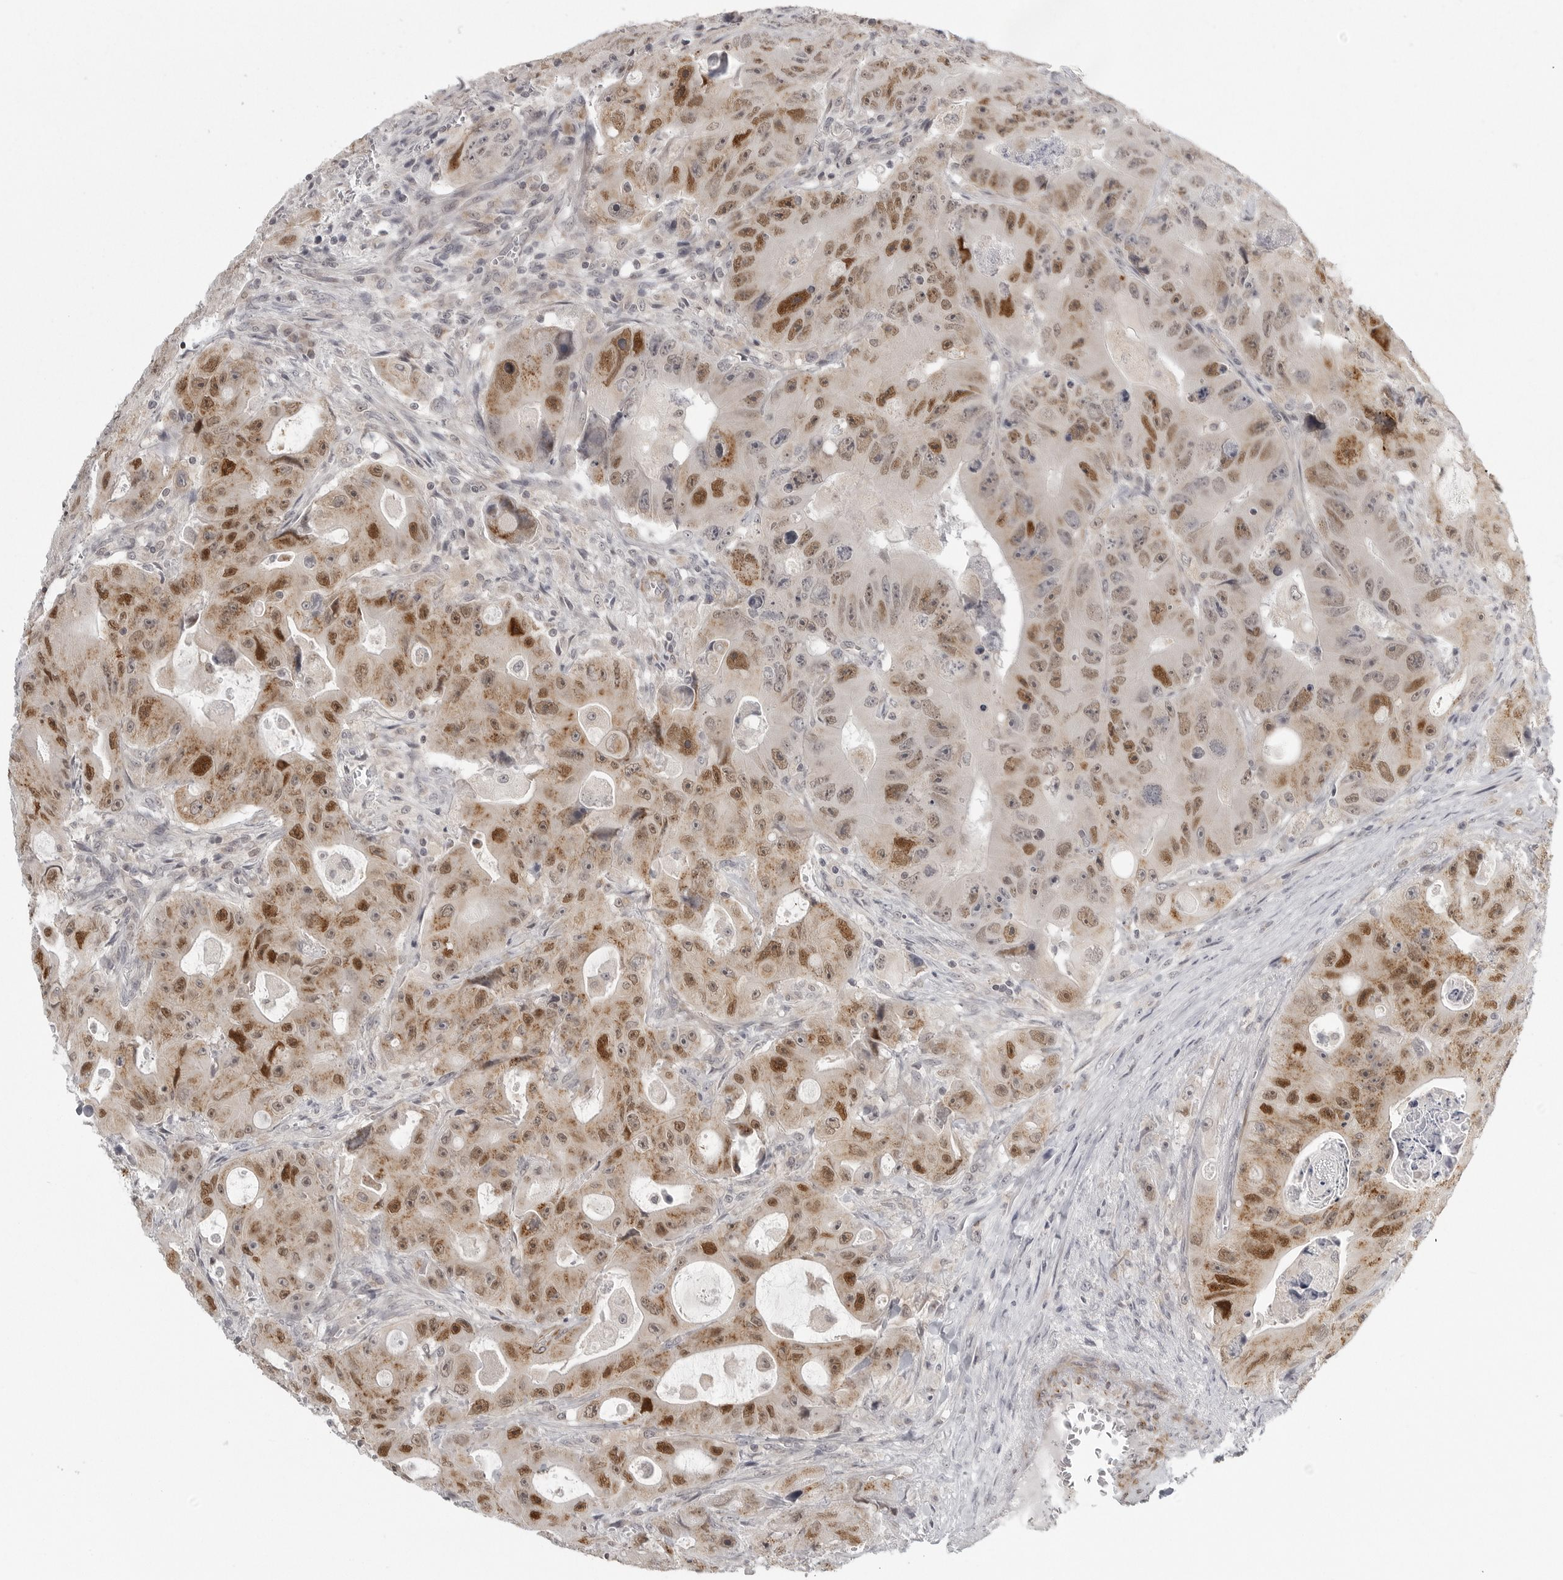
{"staining": {"intensity": "moderate", "quantity": ">75%", "location": "nuclear"}, "tissue": "colorectal cancer", "cell_type": "Tumor cells", "image_type": "cancer", "snomed": [{"axis": "morphology", "description": "Adenocarcinoma, NOS"}, {"axis": "topography", "description": "Colon"}], "caption": "High-power microscopy captured an immunohistochemistry (IHC) micrograph of colorectal adenocarcinoma, revealing moderate nuclear positivity in about >75% of tumor cells.", "gene": "TUT4", "patient": {"sex": "female", "age": 46}}